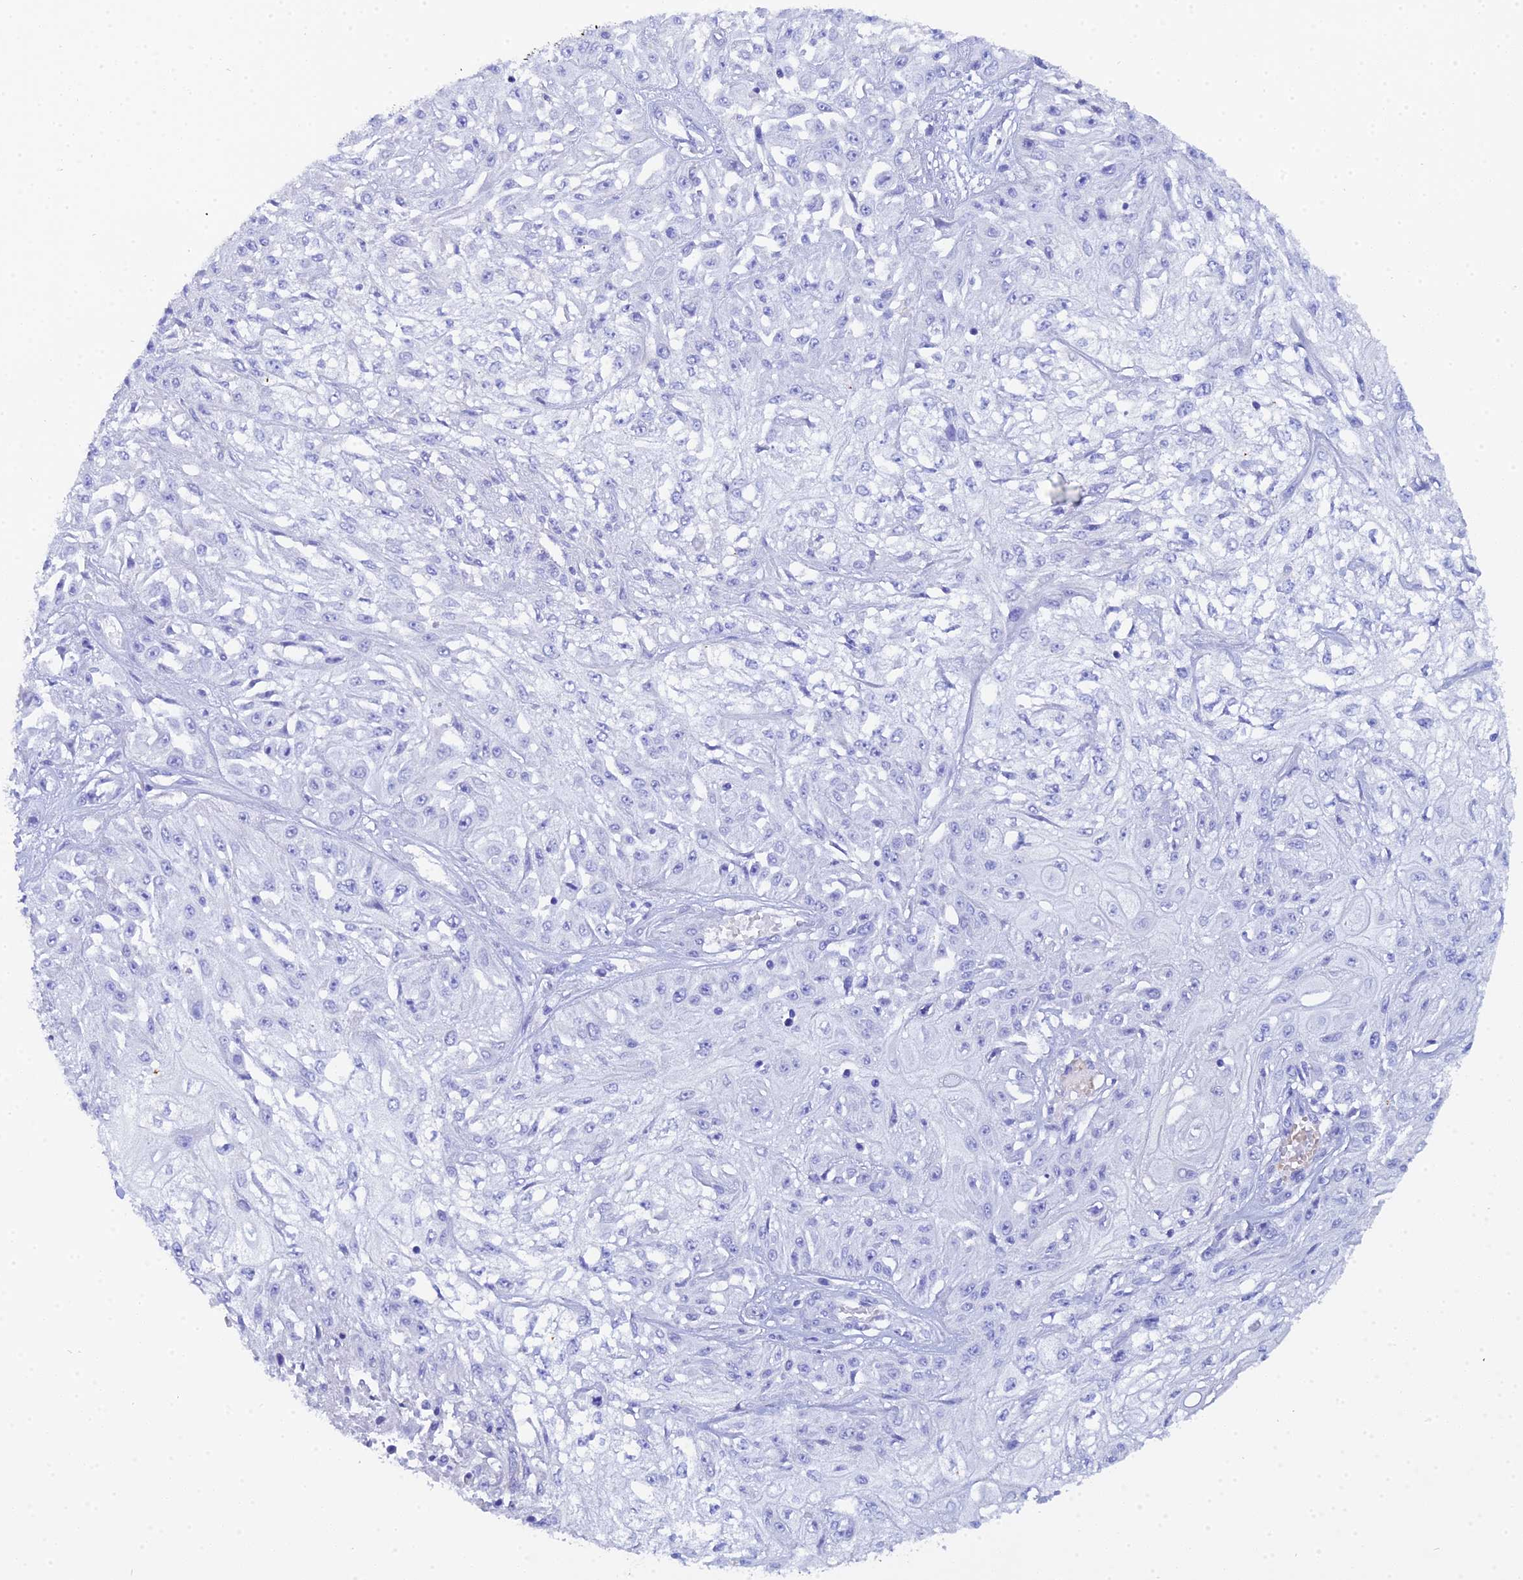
{"staining": {"intensity": "negative", "quantity": "none", "location": "none"}, "tissue": "skin cancer", "cell_type": "Tumor cells", "image_type": "cancer", "snomed": [{"axis": "morphology", "description": "Squamous cell carcinoma, NOS"}, {"axis": "morphology", "description": "Squamous cell carcinoma, metastatic, NOS"}, {"axis": "topography", "description": "Skin"}, {"axis": "topography", "description": "Lymph node"}], "caption": "Immunohistochemical staining of skin cancer (metastatic squamous cell carcinoma) shows no significant expression in tumor cells.", "gene": "CELA3A", "patient": {"sex": "male", "age": 75}}